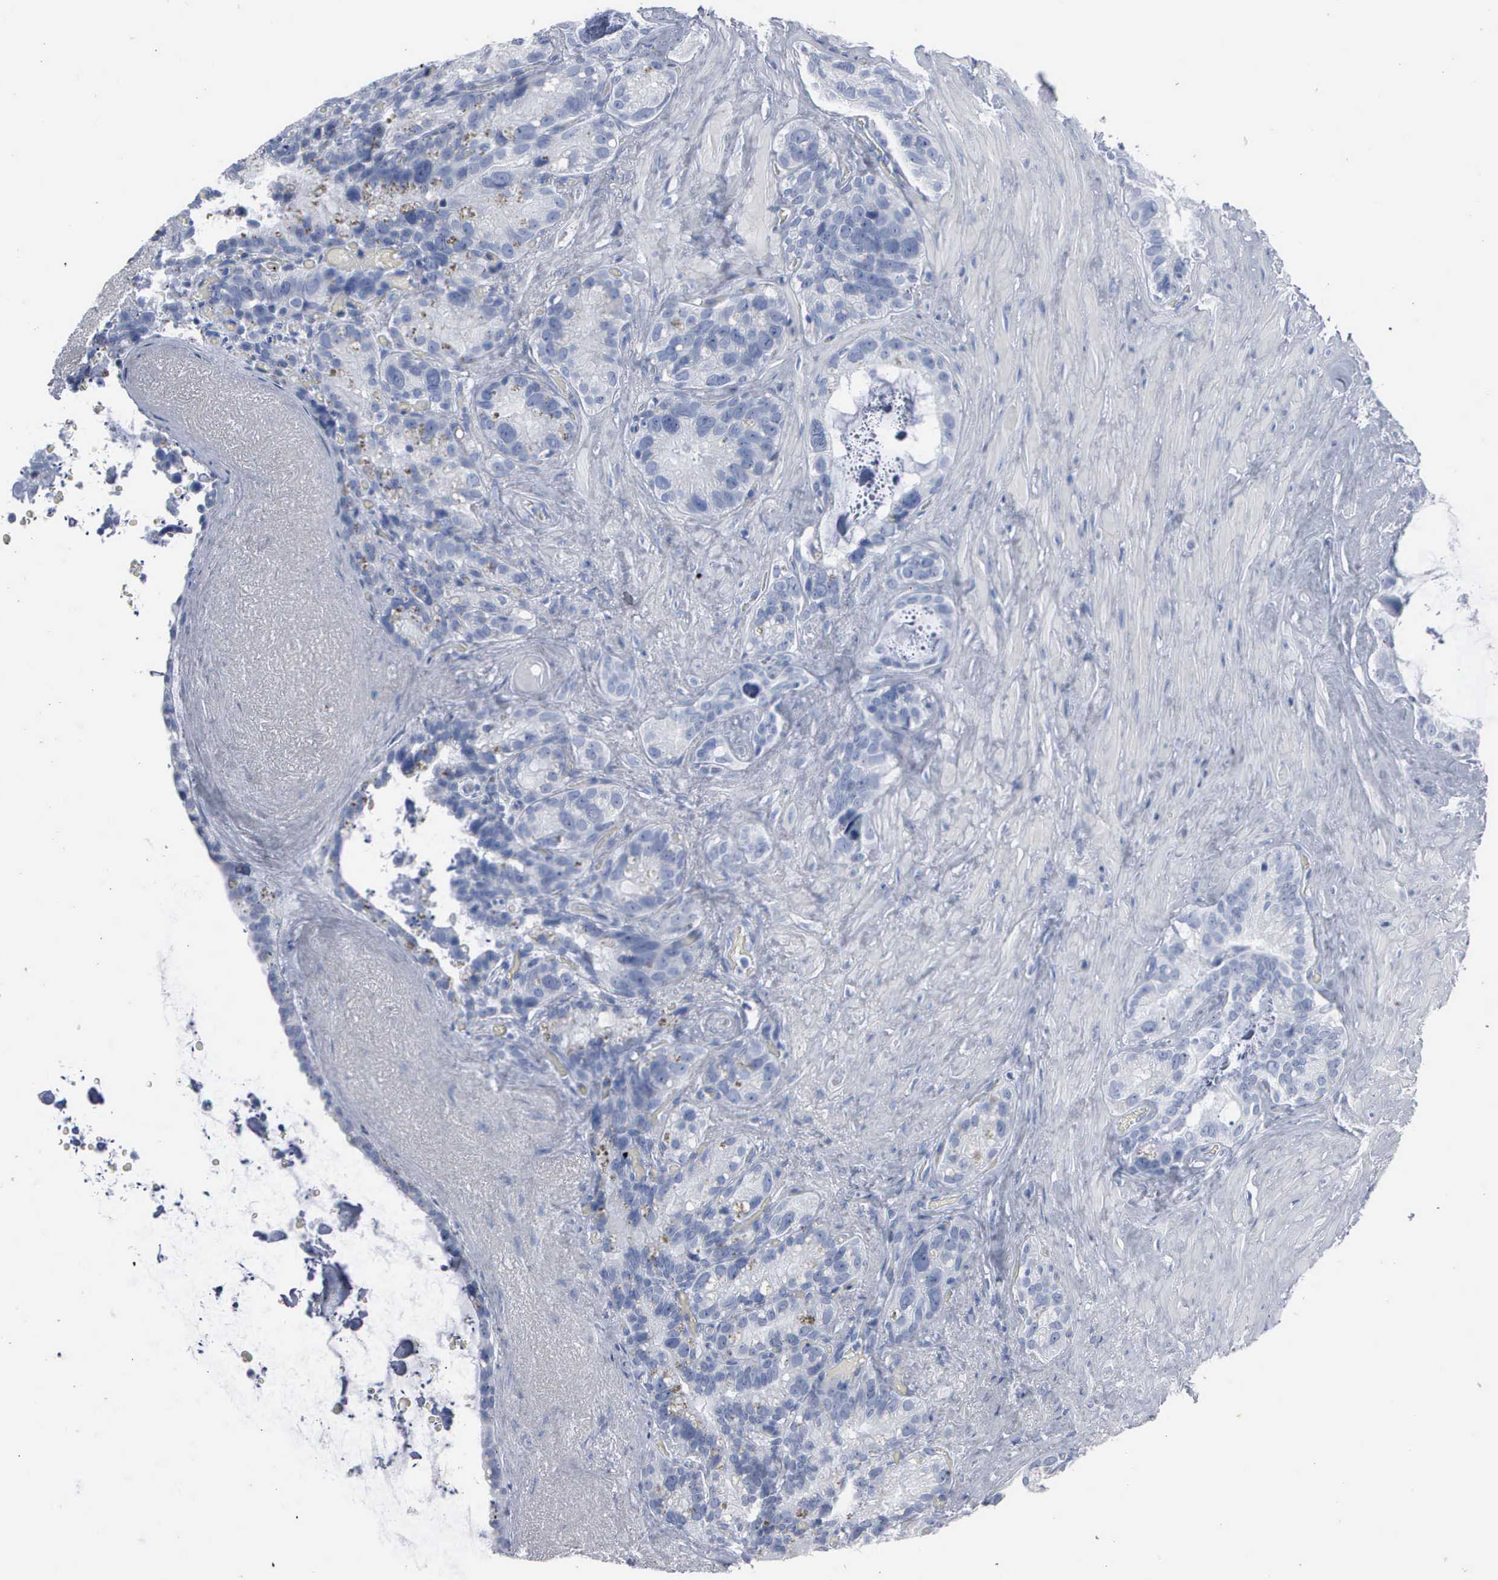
{"staining": {"intensity": "negative", "quantity": "none", "location": "none"}, "tissue": "seminal vesicle", "cell_type": "Glandular cells", "image_type": "normal", "snomed": [{"axis": "morphology", "description": "Normal tissue, NOS"}, {"axis": "topography", "description": "Seminal veicle"}], "caption": "Seminal vesicle stained for a protein using immunohistochemistry (IHC) displays no positivity glandular cells.", "gene": "DMD", "patient": {"sex": "male", "age": 63}}